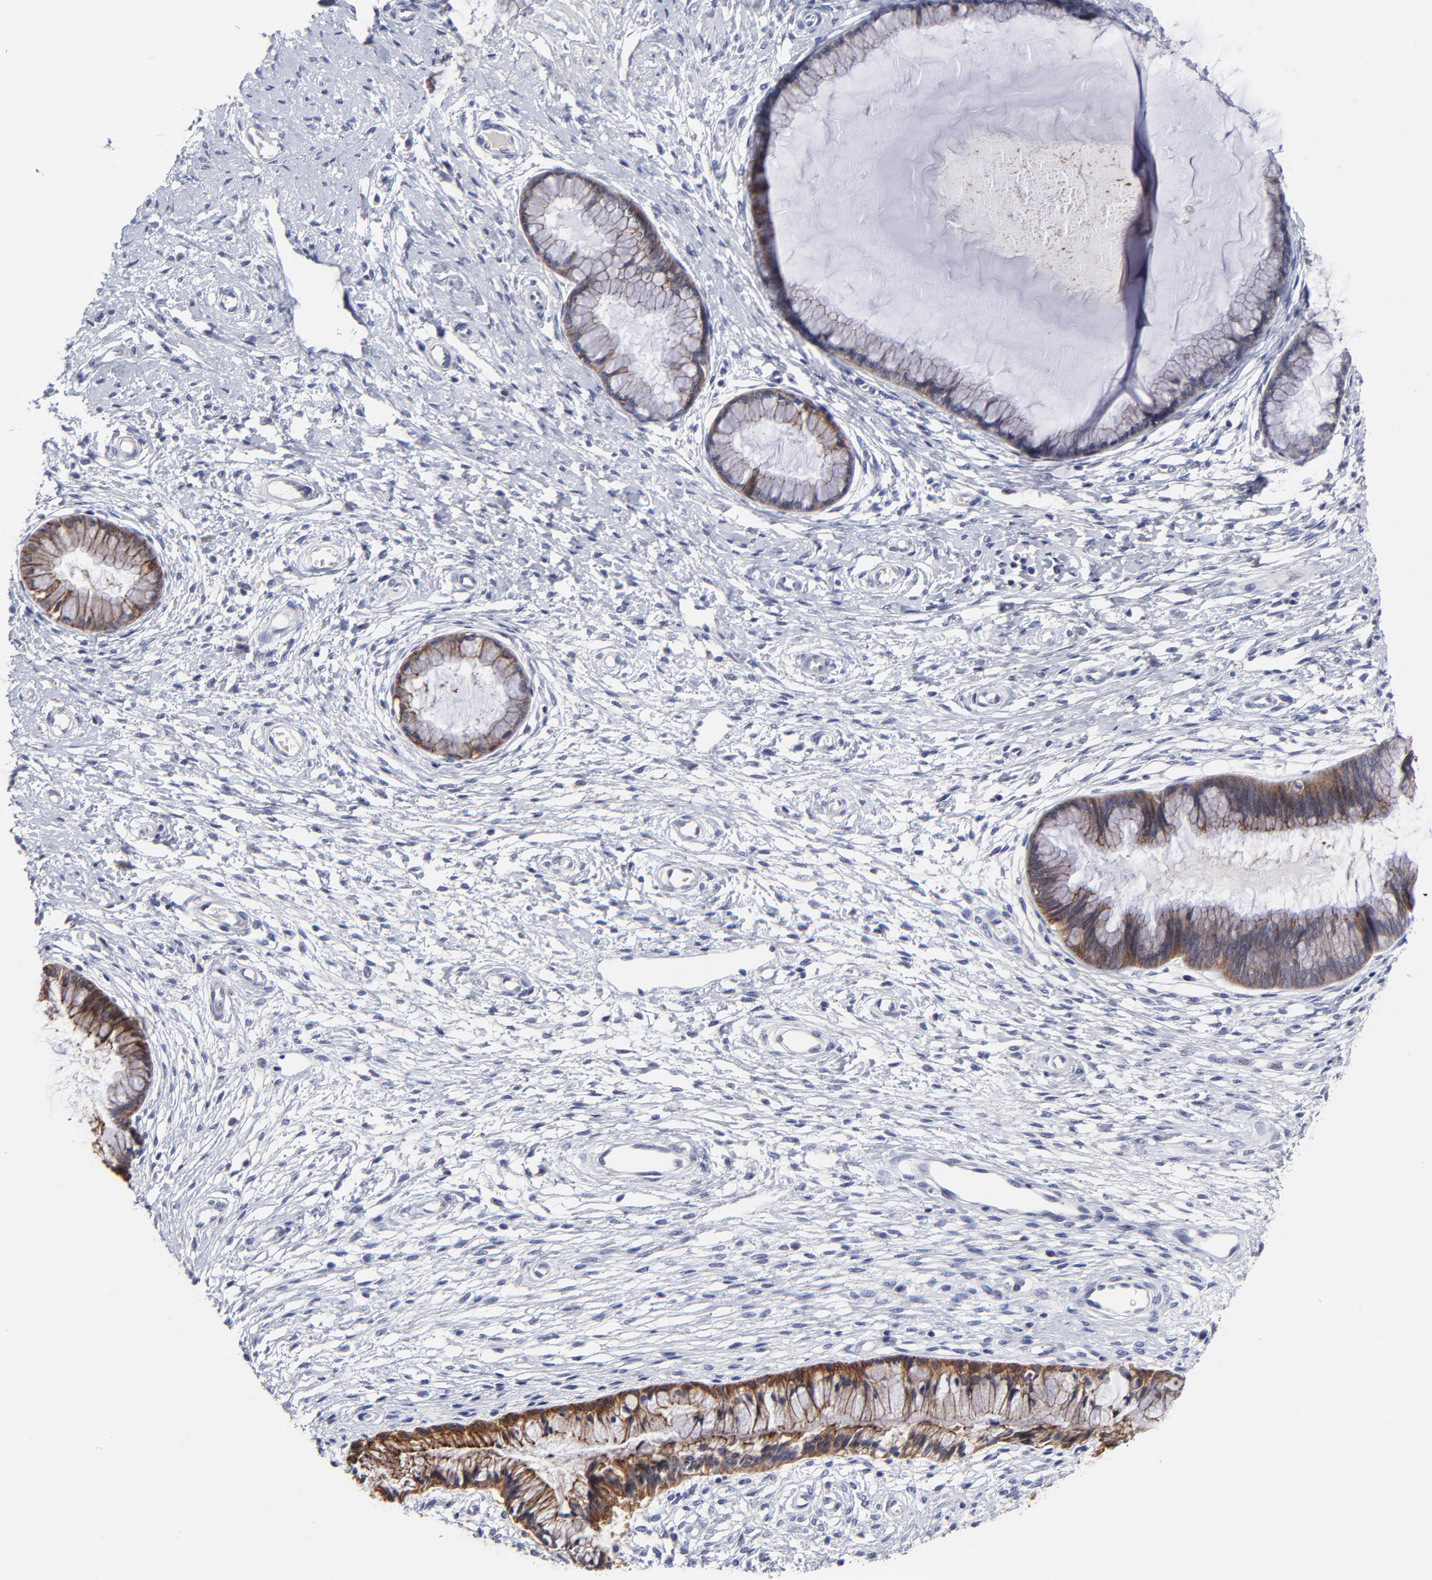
{"staining": {"intensity": "weak", "quantity": ">75%", "location": "cytoplasmic/membranous"}, "tissue": "cervix", "cell_type": "Glandular cells", "image_type": "normal", "snomed": [{"axis": "morphology", "description": "Normal tissue, NOS"}, {"axis": "topography", "description": "Cervix"}], "caption": "The photomicrograph exhibits a brown stain indicating the presence of a protein in the cytoplasmic/membranous of glandular cells in cervix.", "gene": "CXADR", "patient": {"sex": "female", "age": 27}}